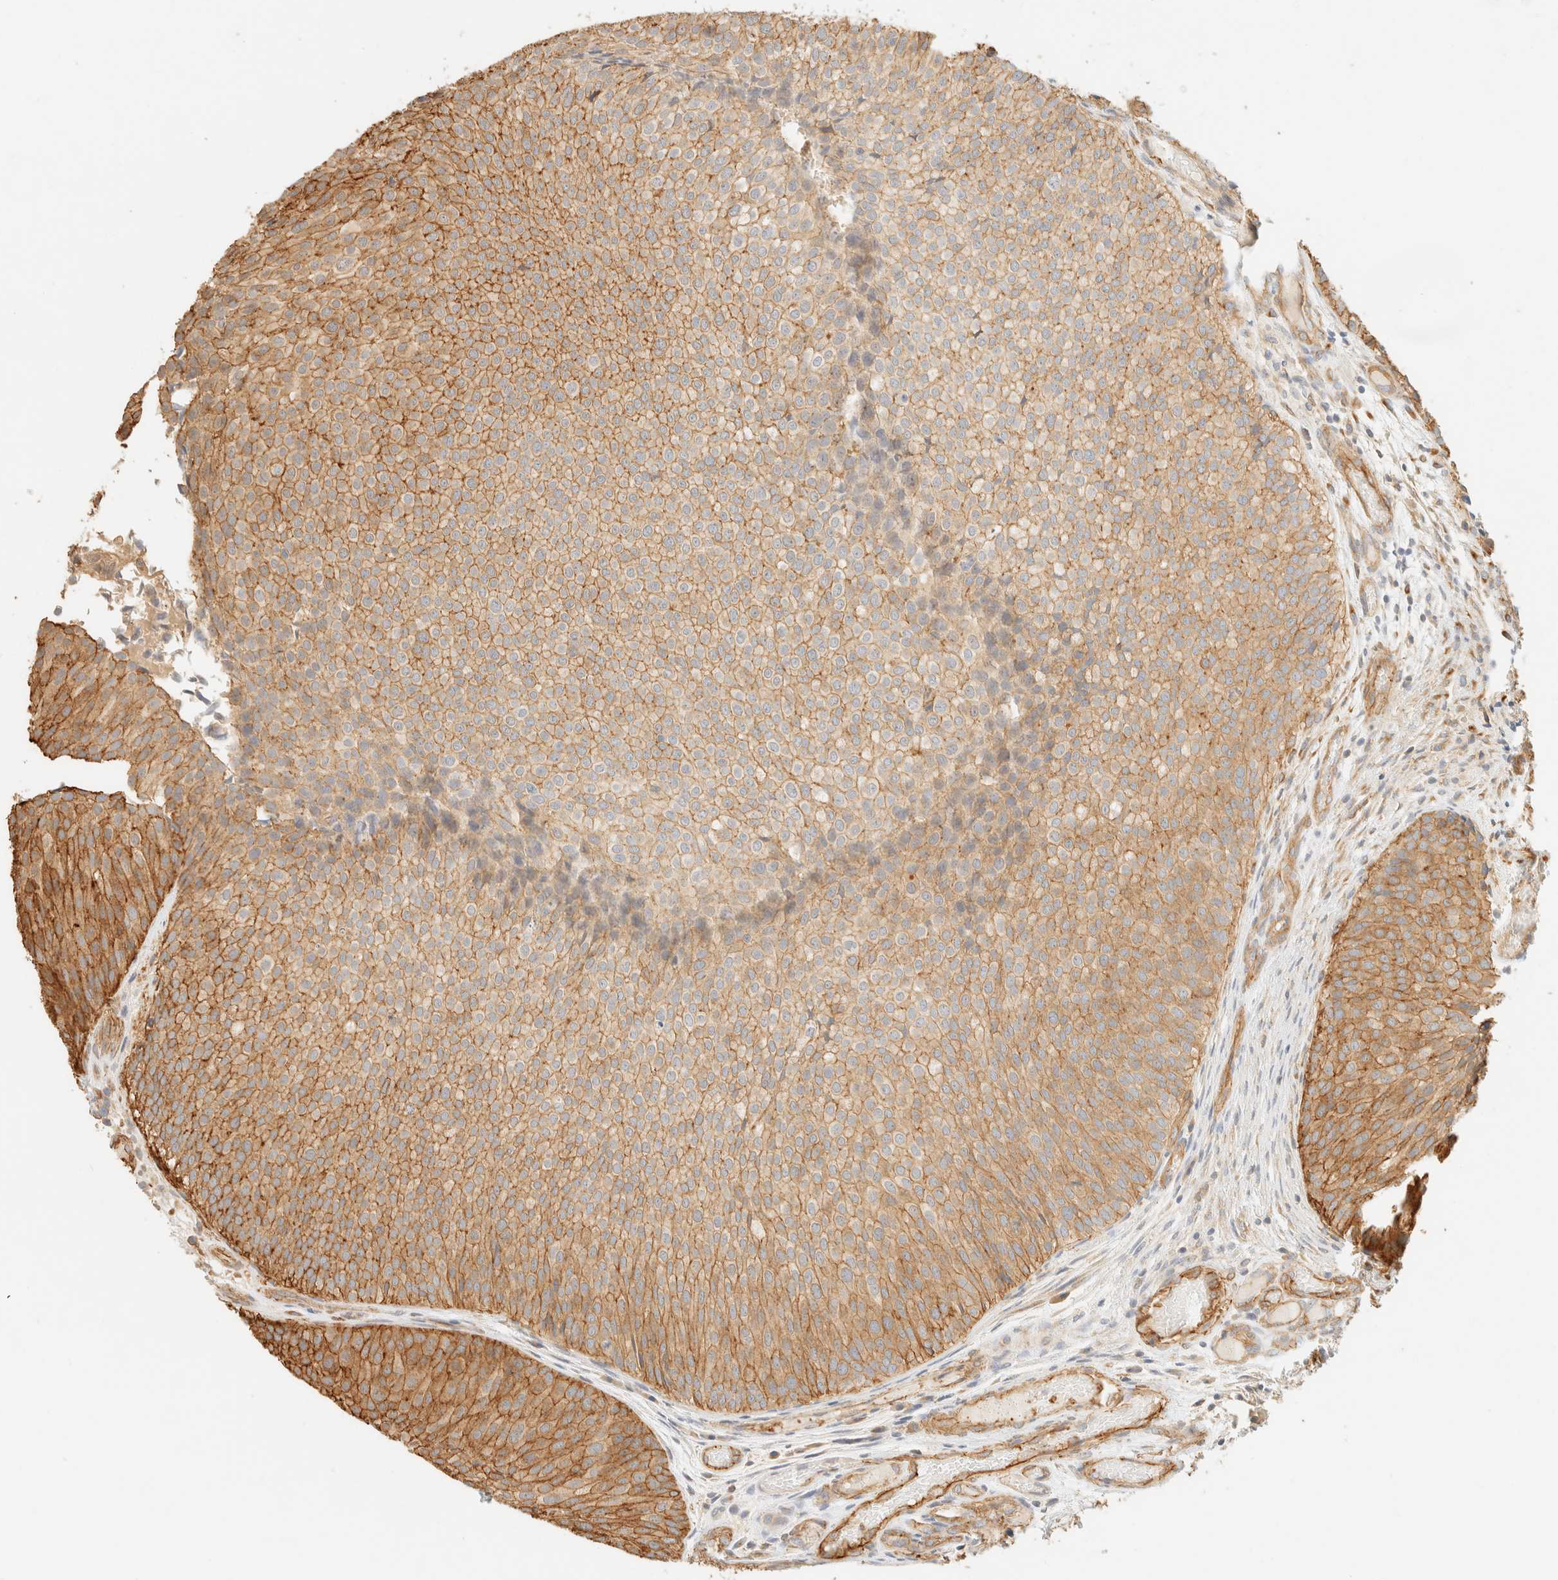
{"staining": {"intensity": "moderate", "quantity": ">75%", "location": "cytoplasmic/membranous"}, "tissue": "urothelial cancer", "cell_type": "Tumor cells", "image_type": "cancer", "snomed": [{"axis": "morphology", "description": "Urothelial carcinoma, Low grade"}, {"axis": "topography", "description": "Urinary bladder"}], "caption": "The immunohistochemical stain labels moderate cytoplasmic/membranous staining in tumor cells of urothelial cancer tissue.", "gene": "OTOP2", "patient": {"sex": "male", "age": 86}}